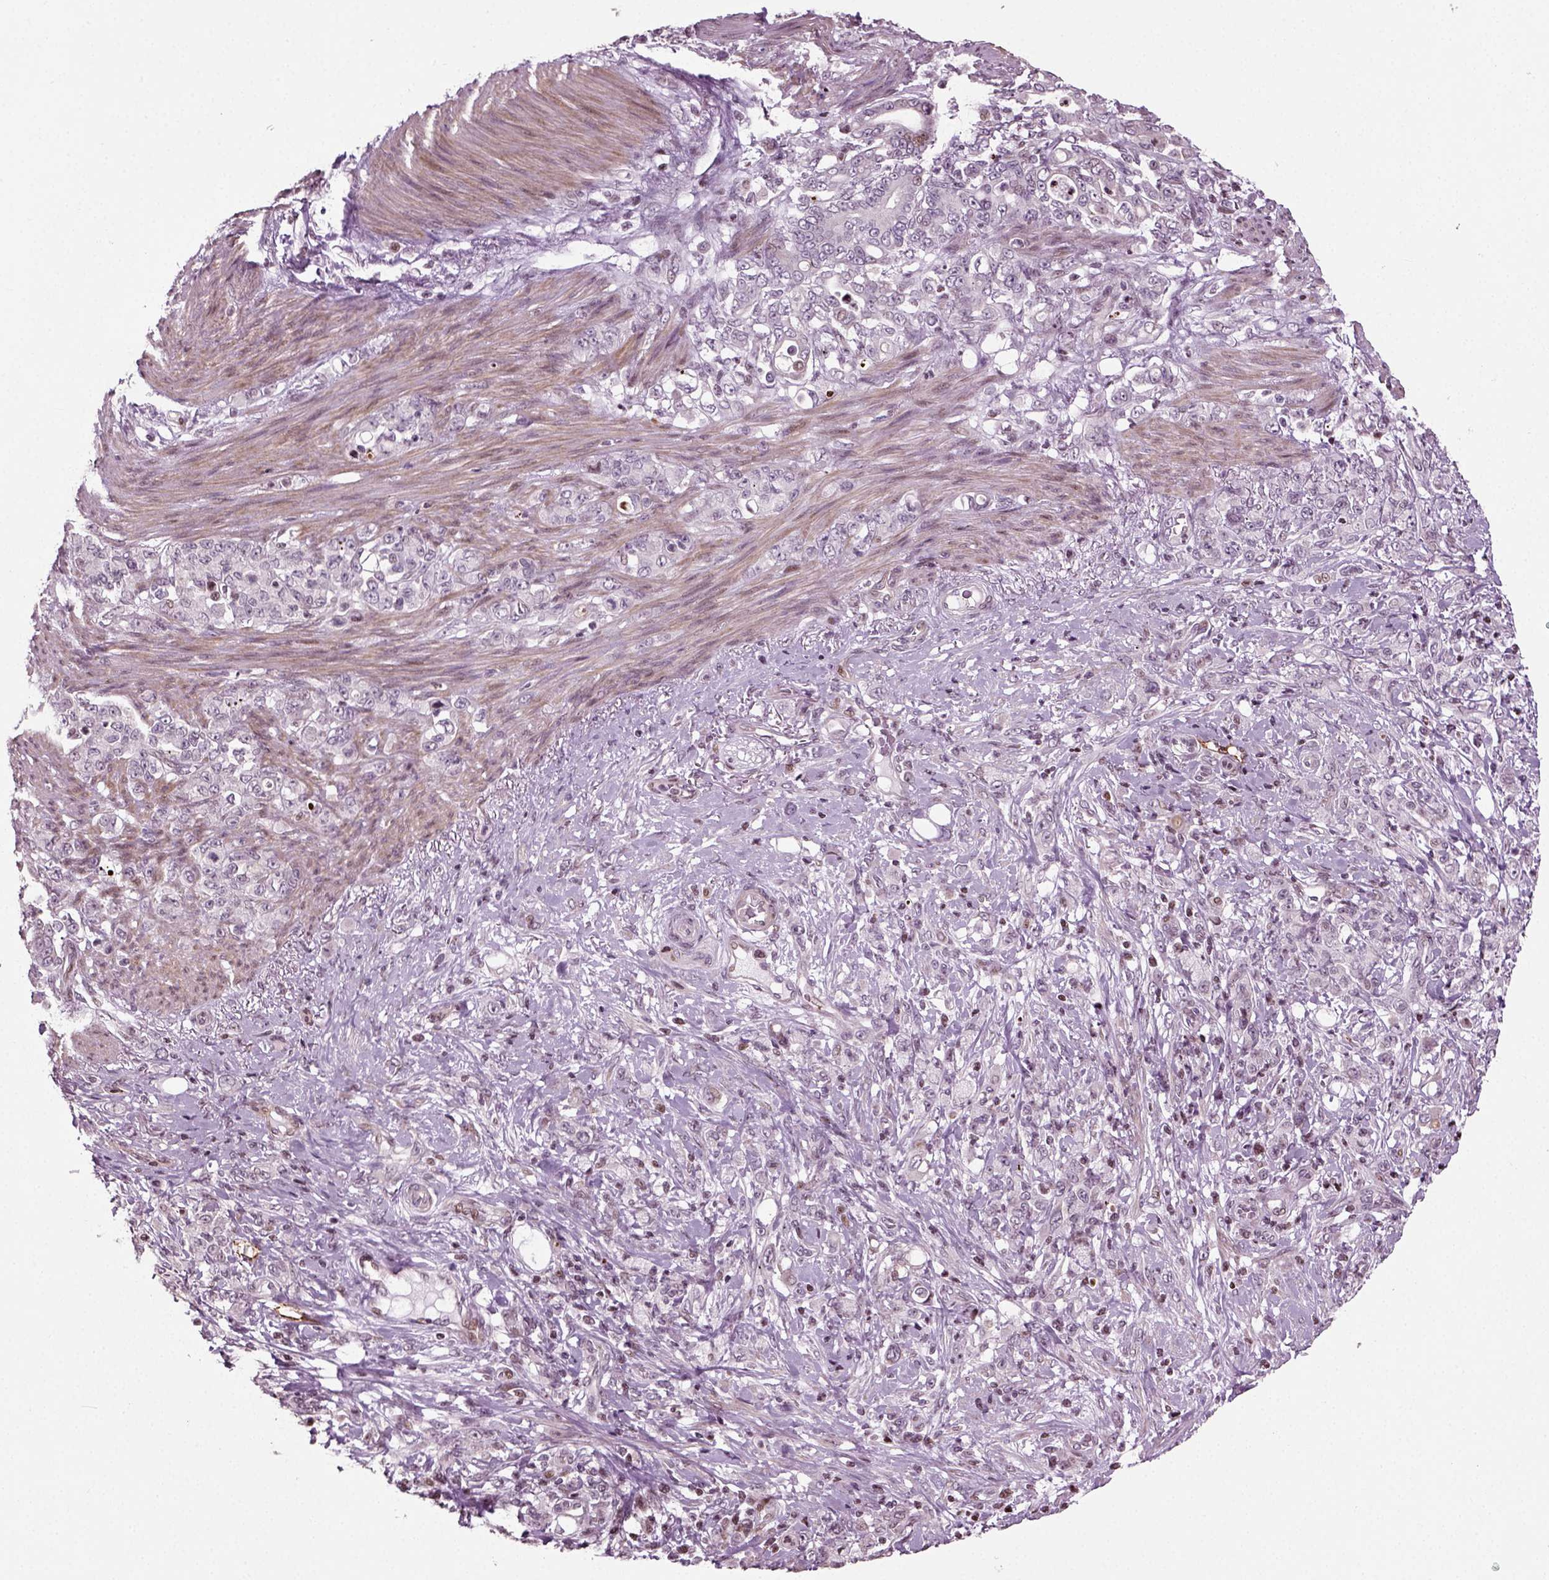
{"staining": {"intensity": "negative", "quantity": "none", "location": "none"}, "tissue": "stomach cancer", "cell_type": "Tumor cells", "image_type": "cancer", "snomed": [{"axis": "morphology", "description": "Adenocarcinoma, NOS"}, {"axis": "topography", "description": "Stomach"}], "caption": "Tumor cells show no significant positivity in stomach adenocarcinoma.", "gene": "HEYL", "patient": {"sex": "female", "age": 79}}